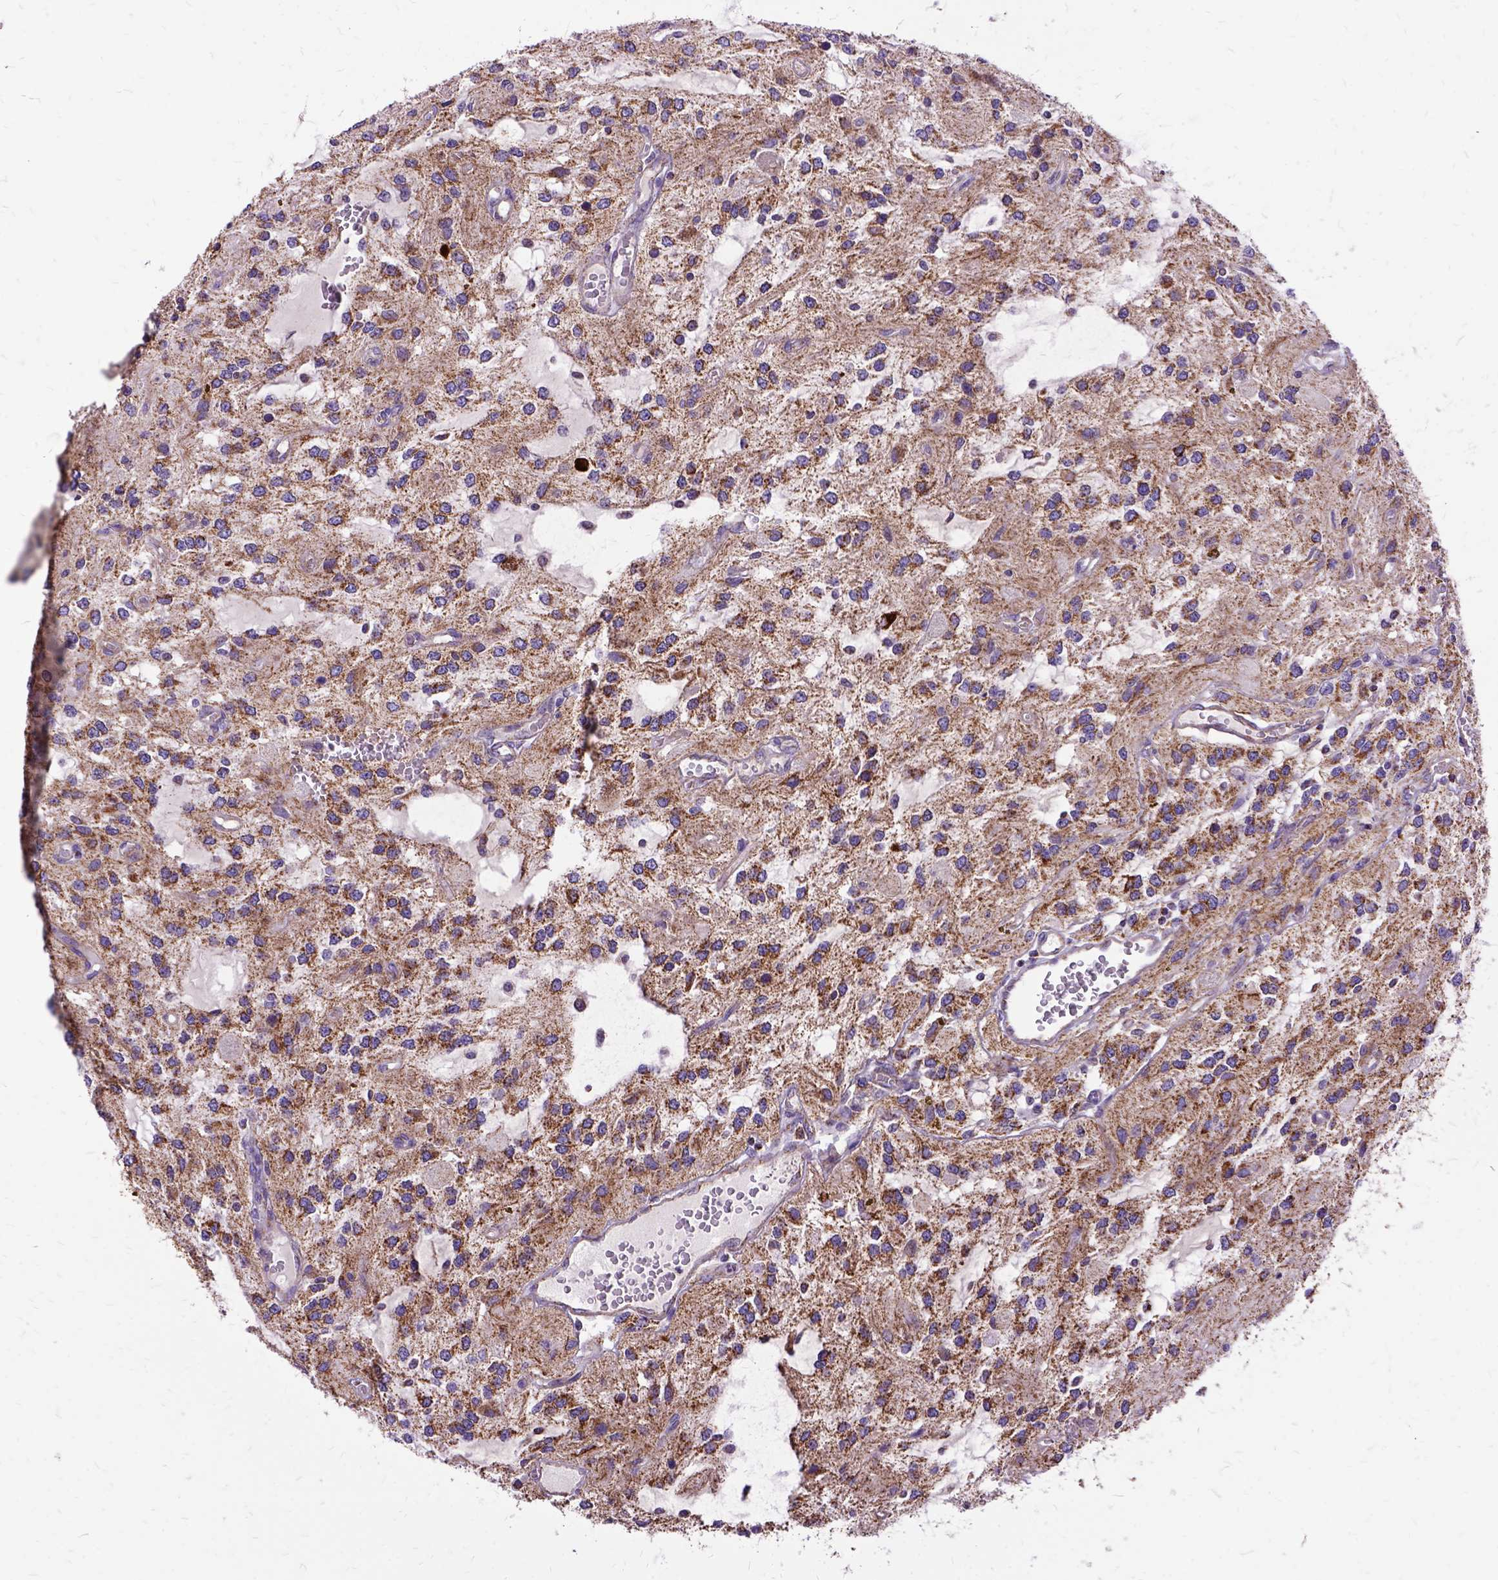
{"staining": {"intensity": "moderate", "quantity": ">75%", "location": "cytoplasmic/membranous"}, "tissue": "glioma", "cell_type": "Tumor cells", "image_type": "cancer", "snomed": [{"axis": "morphology", "description": "Glioma, malignant, Low grade"}, {"axis": "topography", "description": "Cerebellum"}], "caption": "IHC histopathology image of neoplastic tissue: human glioma stained using IHC reveals medium levels of moderate protein expression localized specifically in the cytoplasmic/membranous of tumor cells, appearing as a cytoplasmic/membranous brown color.", "gene": "OXCT1", "patient": {"sex": "female", "age": 14}}